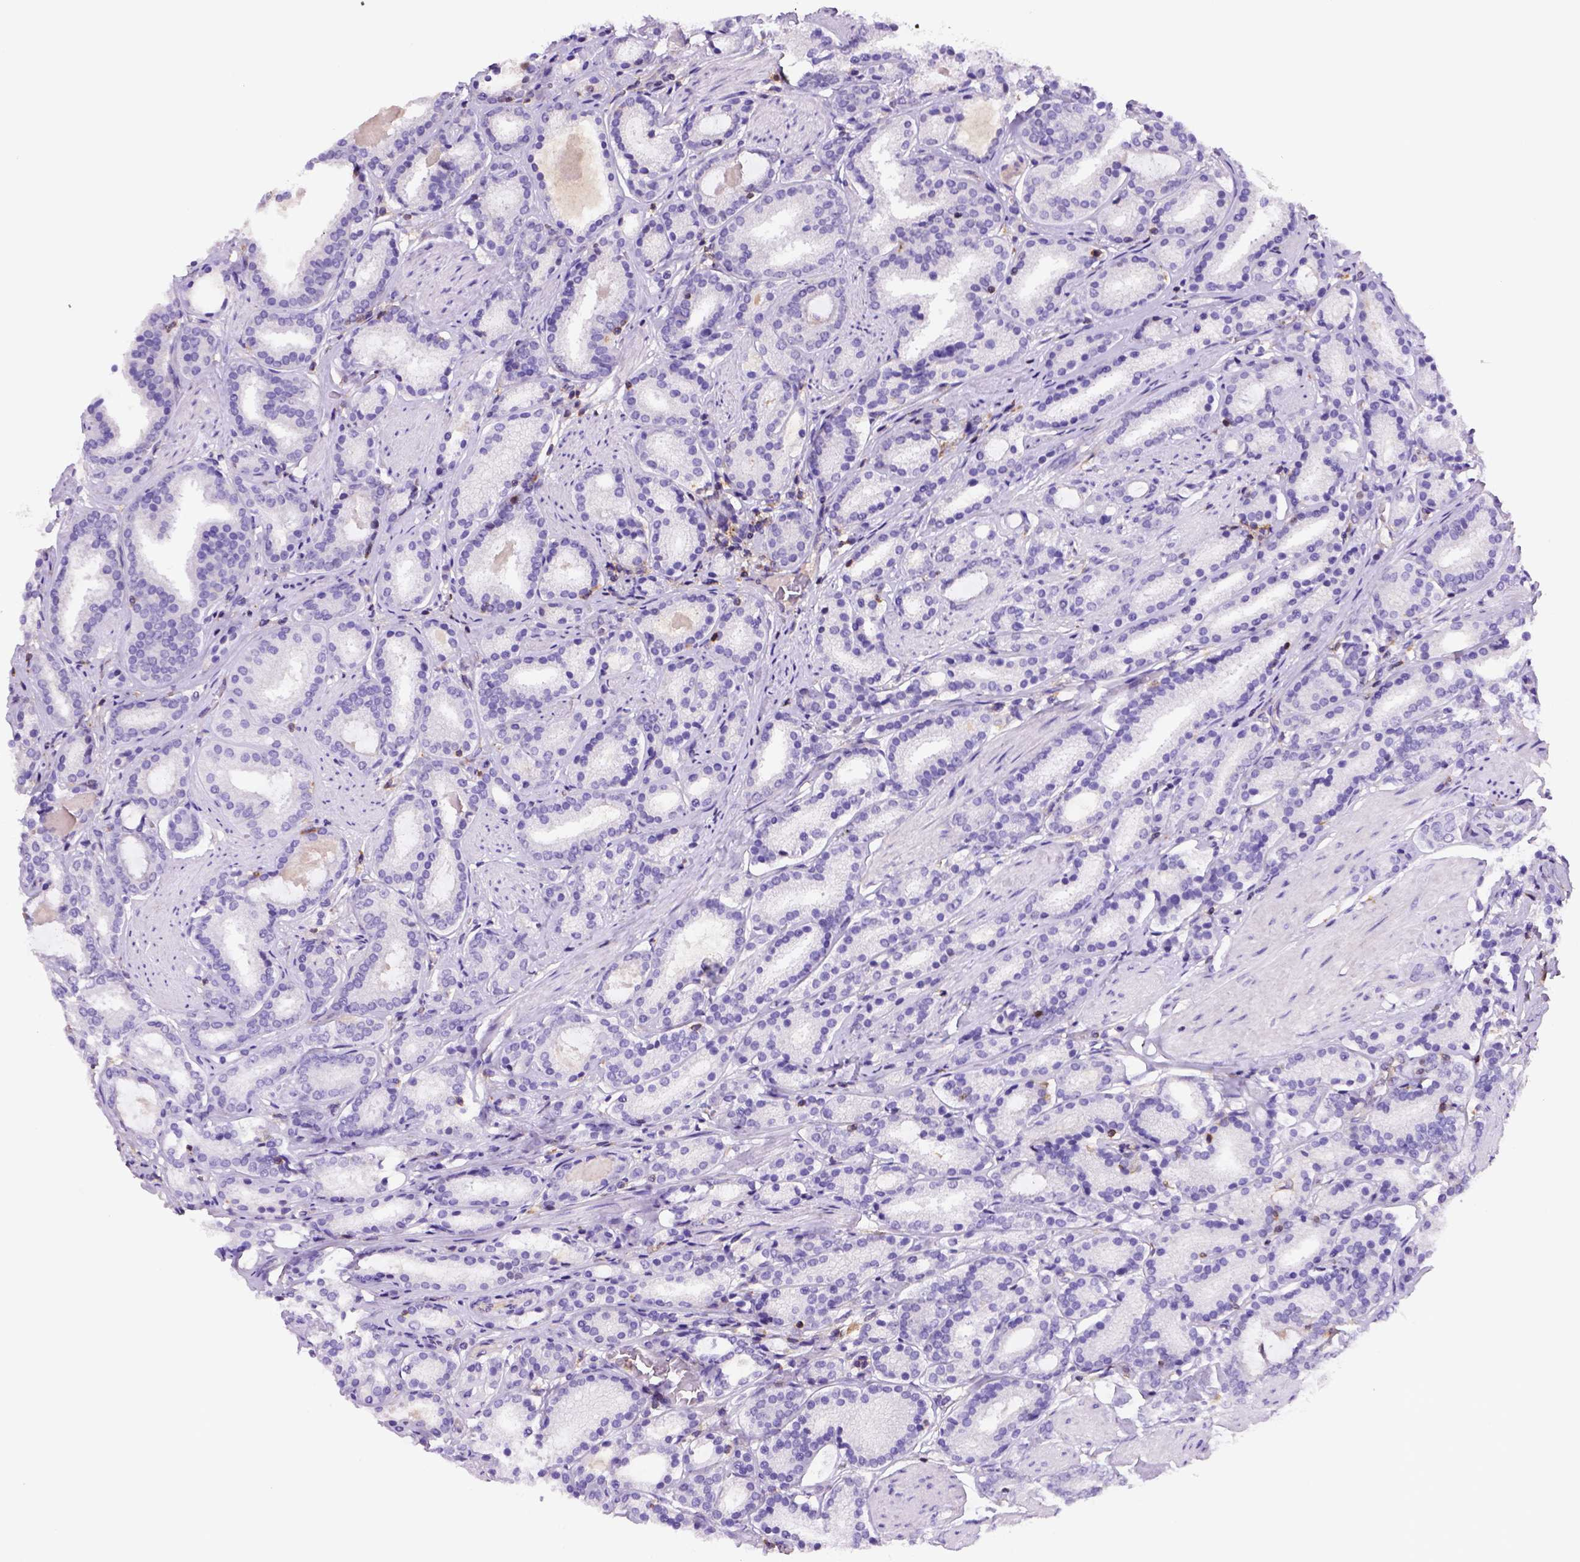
{"staining": {"intensity": "negative", "quantity": "none", "location": "none"}, "tissue": "prostate cancer", "cell_type": "Tumor cells", "image_type": "cancer", "snomed": [{"axis": "morphology", "description": "Adenocarcinoma, High grade"}, {"axis": "topography", "description": "Prostate"}], "caption": "Micrograph shows no significant protein expression in tumor cells of prostate adenocarcinoma (high-grade). (DAB (3,3'-diaminobenzidine) immunohistochemistry visualized using brightfield microscopy, high magnification).", "gene": "INPP5D", "patient": {"sex": "male", "age": 63}}